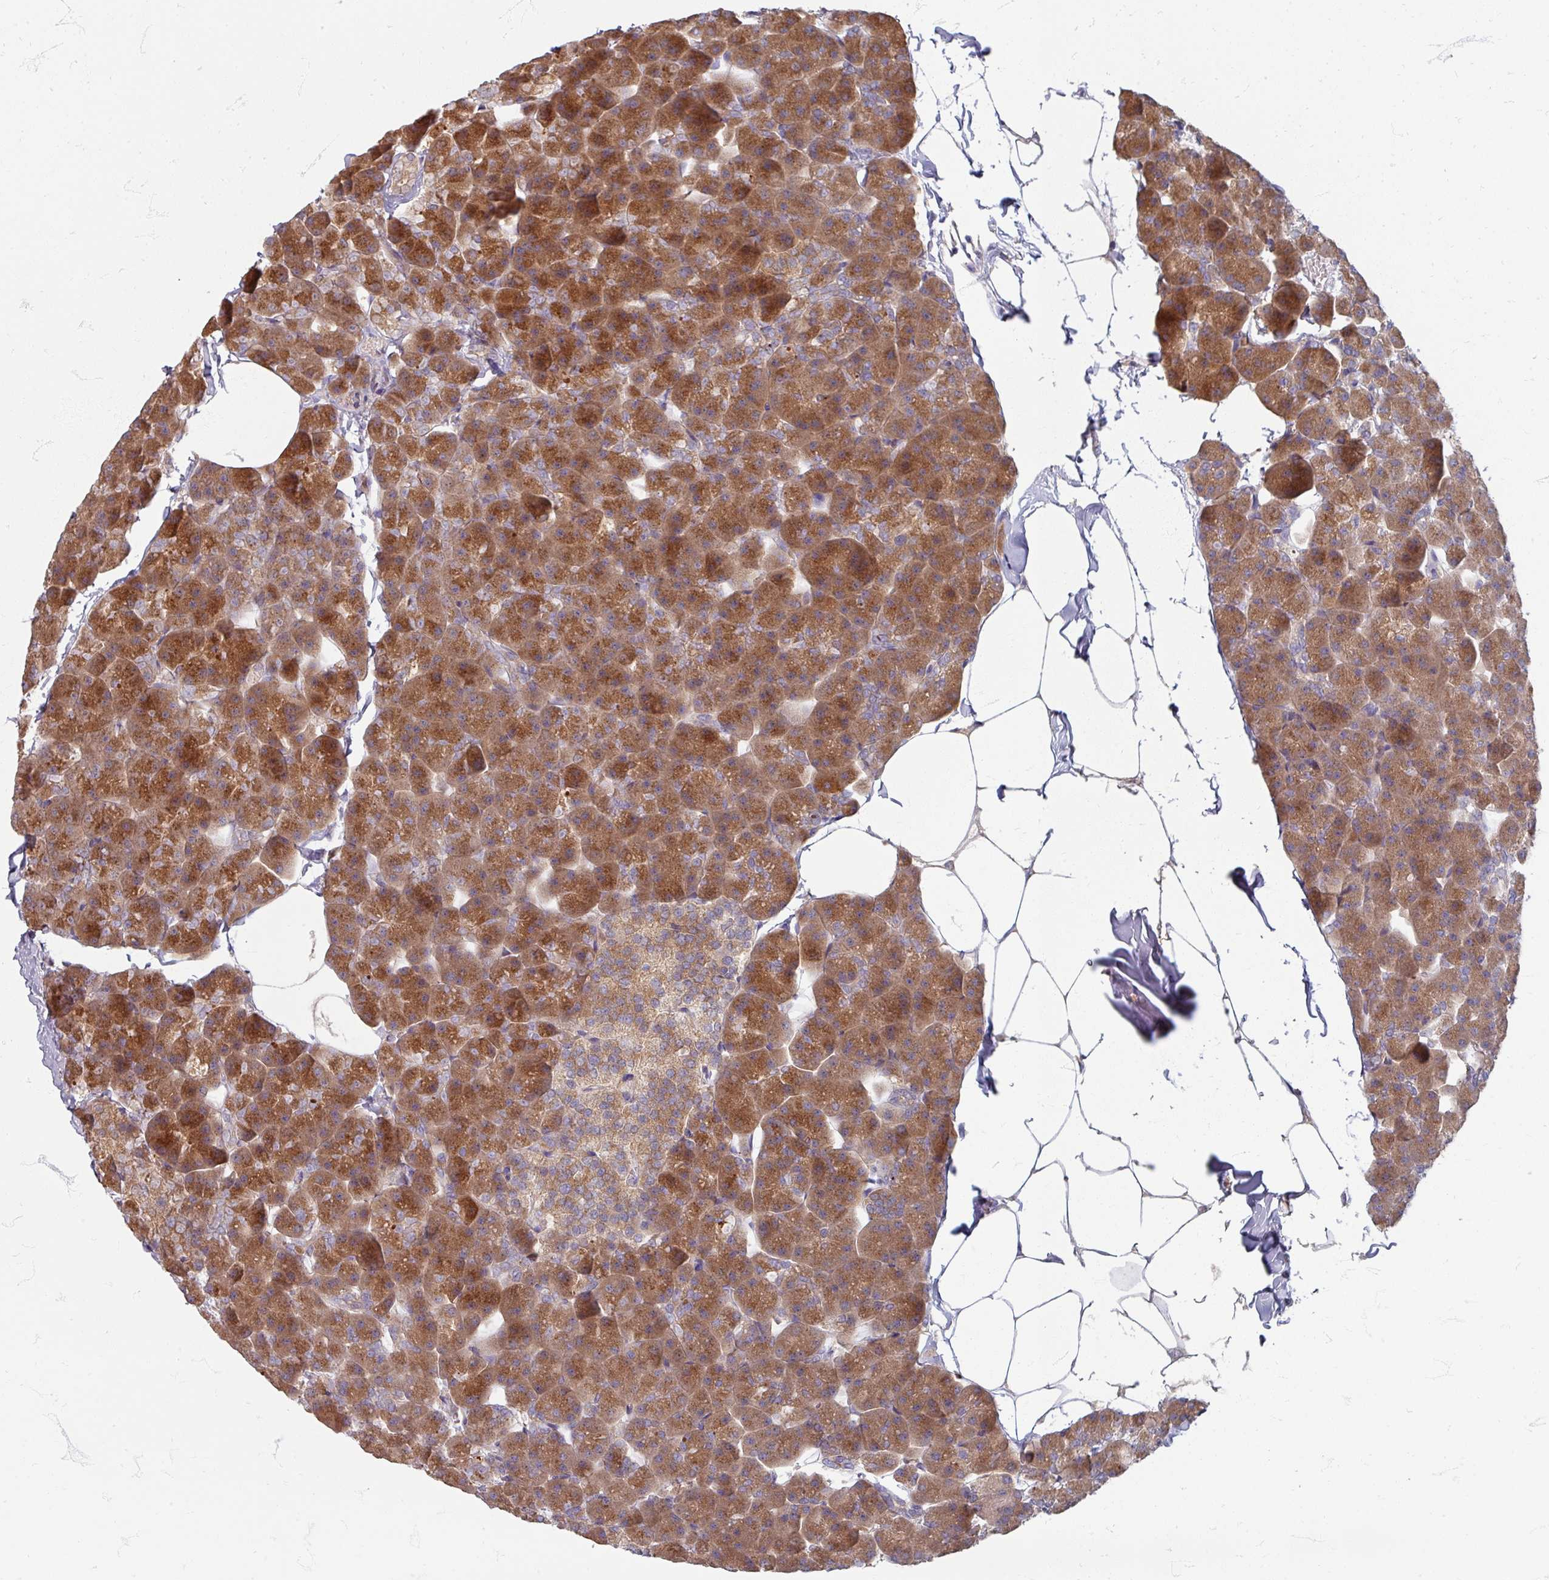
{"staining": {"intensity": "moderate", "quantity": ">75%", "location": "cytoplasmic/membranous"}, "tissue": "pancreas", "cell_type": "Exocrine glandular cells", "image_type": "normal", "snomed": [{"axis": "morphology", "description": "Normal tissue, NOS"}, {"axis": "topography", "description": "Pancreas"}], "caption": "A brown stain highlights moderate cytoplasmic/membranous staining of a protein in exocrine glandular cells of benign pancreas. (DAB IHC, brown staining for protein, blue staining for nuclei).", "gene": "STAM", "patient": {"sex": "male", "age": 35}}